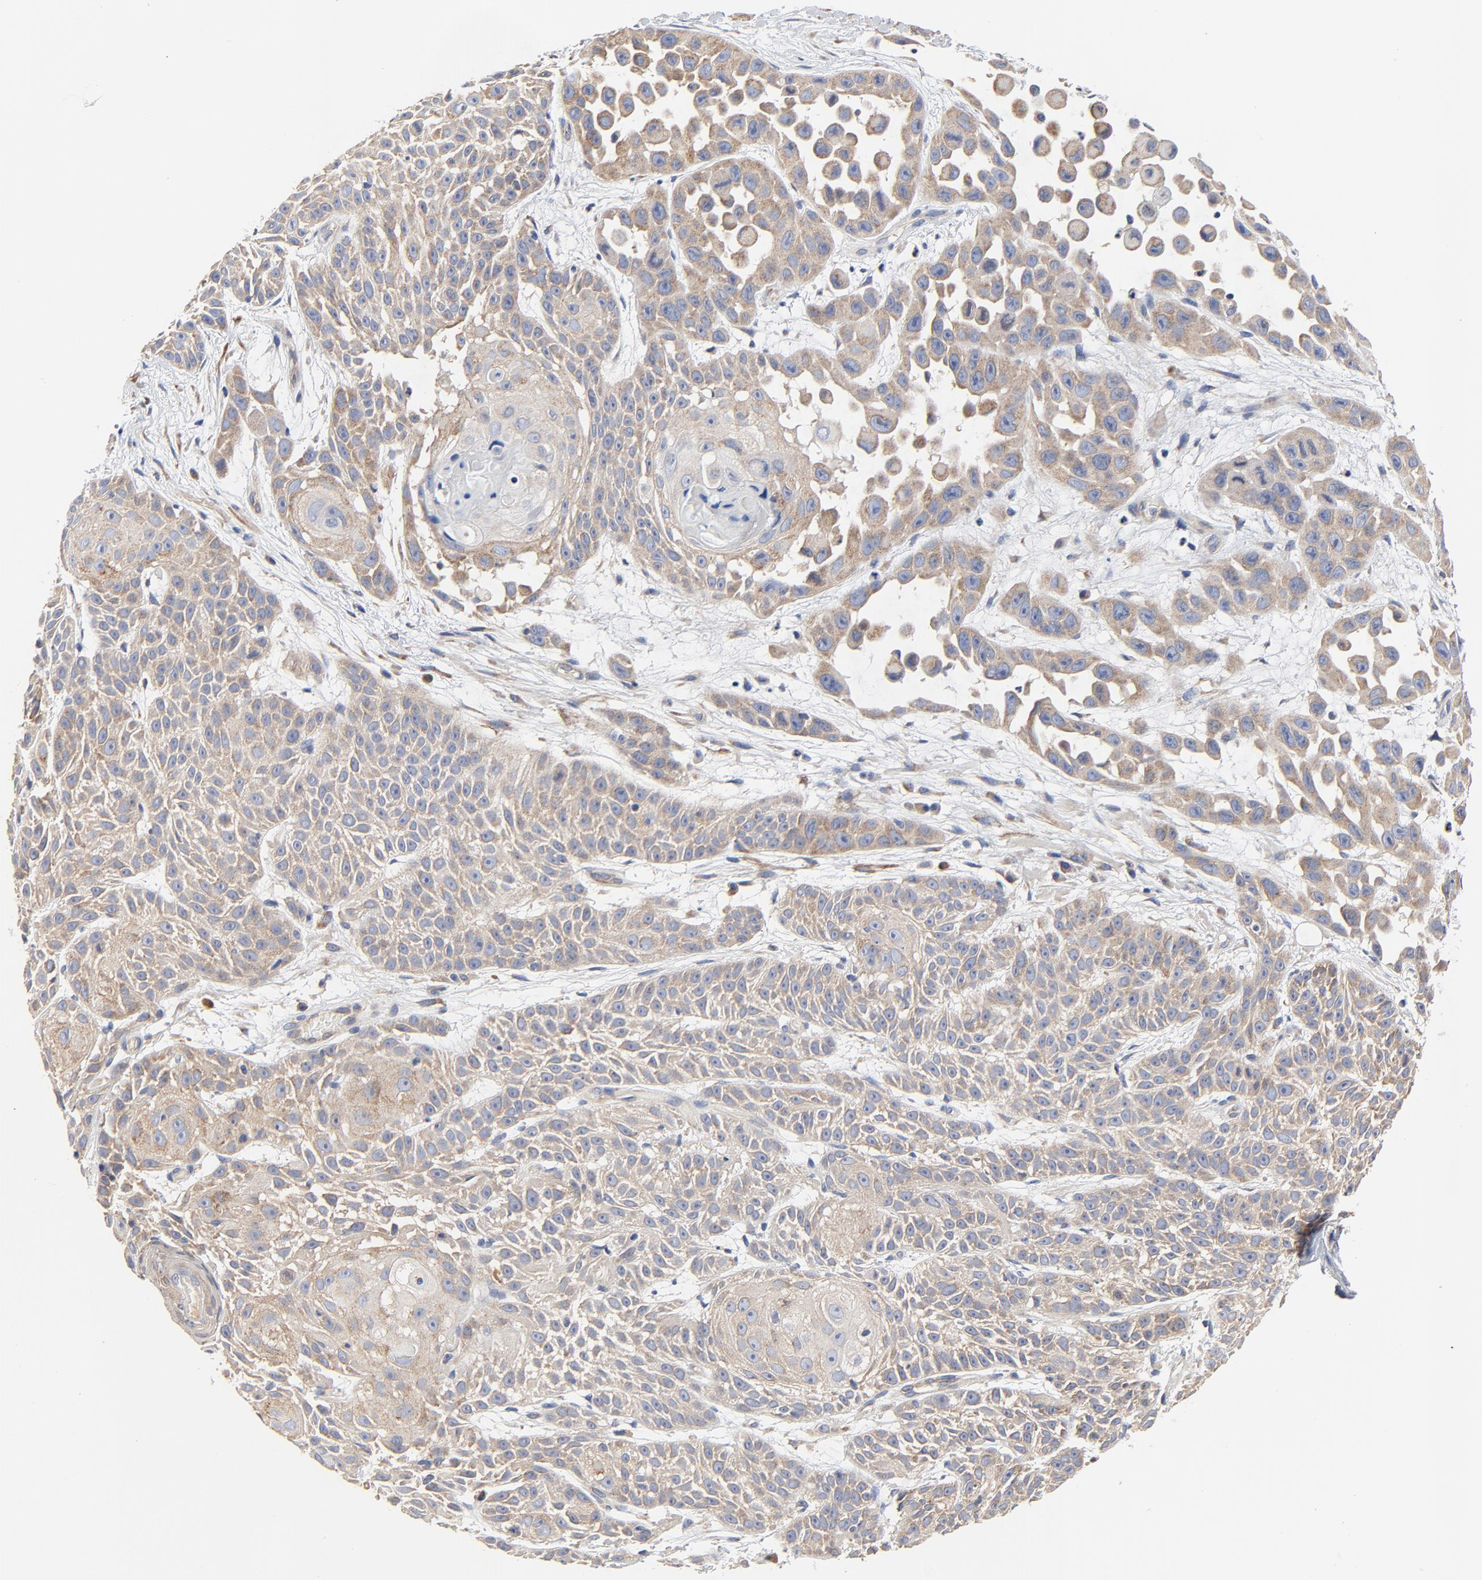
{"staining": {"intensity": "weak", "quantity": ">75%", "location": "cytoplasmic/membranous"}, "tissue": "skin cancer", "cell_type": "Tumor cells", "image_type": "cancer", "snomed": [{"axis": "morphology", "description": "Squamous cell carcinoma, NOS"}, {"axis": "topography", "description": "Skin"}], "caption": "IHC (DAB) staining of skin cancer reveals weak cytoplasmic/membranous protein staining in about >75% of tumor cells.", "gene": "VAV2", "patient": {"sex": "male", "age": 81}}